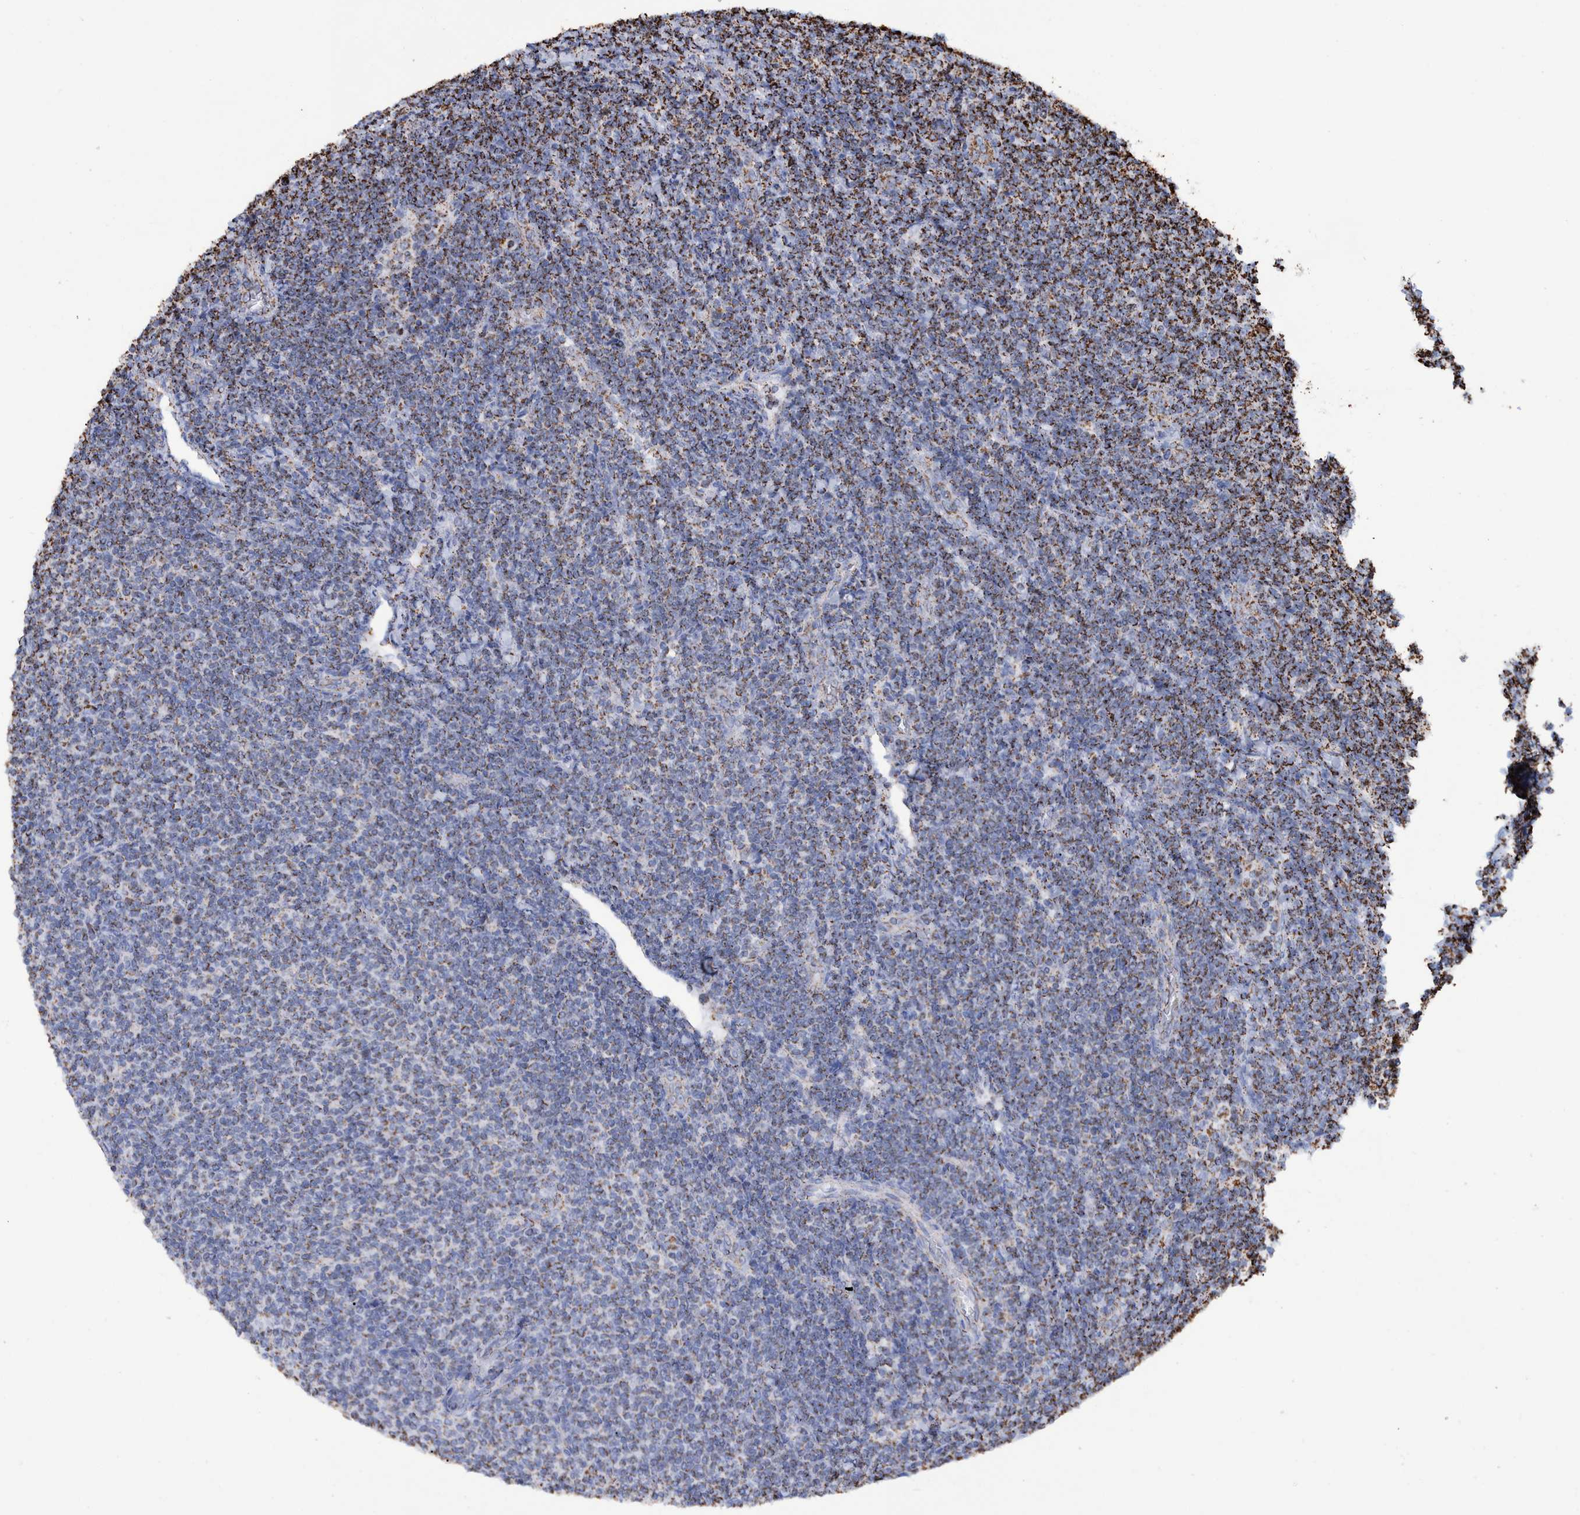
{"staining": {"intensity": "strong", "quantity": "25%-75%", "location": "cytoplasmic/membranous"}, "tissue": "lymphoma", "cell_type": "Tumor cells", "image_type": "cancer", "snomed": [{"axis": "morphology", "description": "Malignant lymphoma, non-Hodgkin's type, Low grade"}, {"axis": "topography", "description": "Lymph node"}], "caption": "An immunohistochemistry (IHC) micrograph of tumor tissue is shown. Protein staining in brown labels strong cytoplasmic/membranous positivity in malignant lymphoma, non-Hodgkin's type (low-grade) within tumor cells. Immunohistochemistry (ihc) stains the protein in brown and the nuclei are stained blue.", "gene": "VPS26C", "patient": {"sex": "male", "age": 66}}